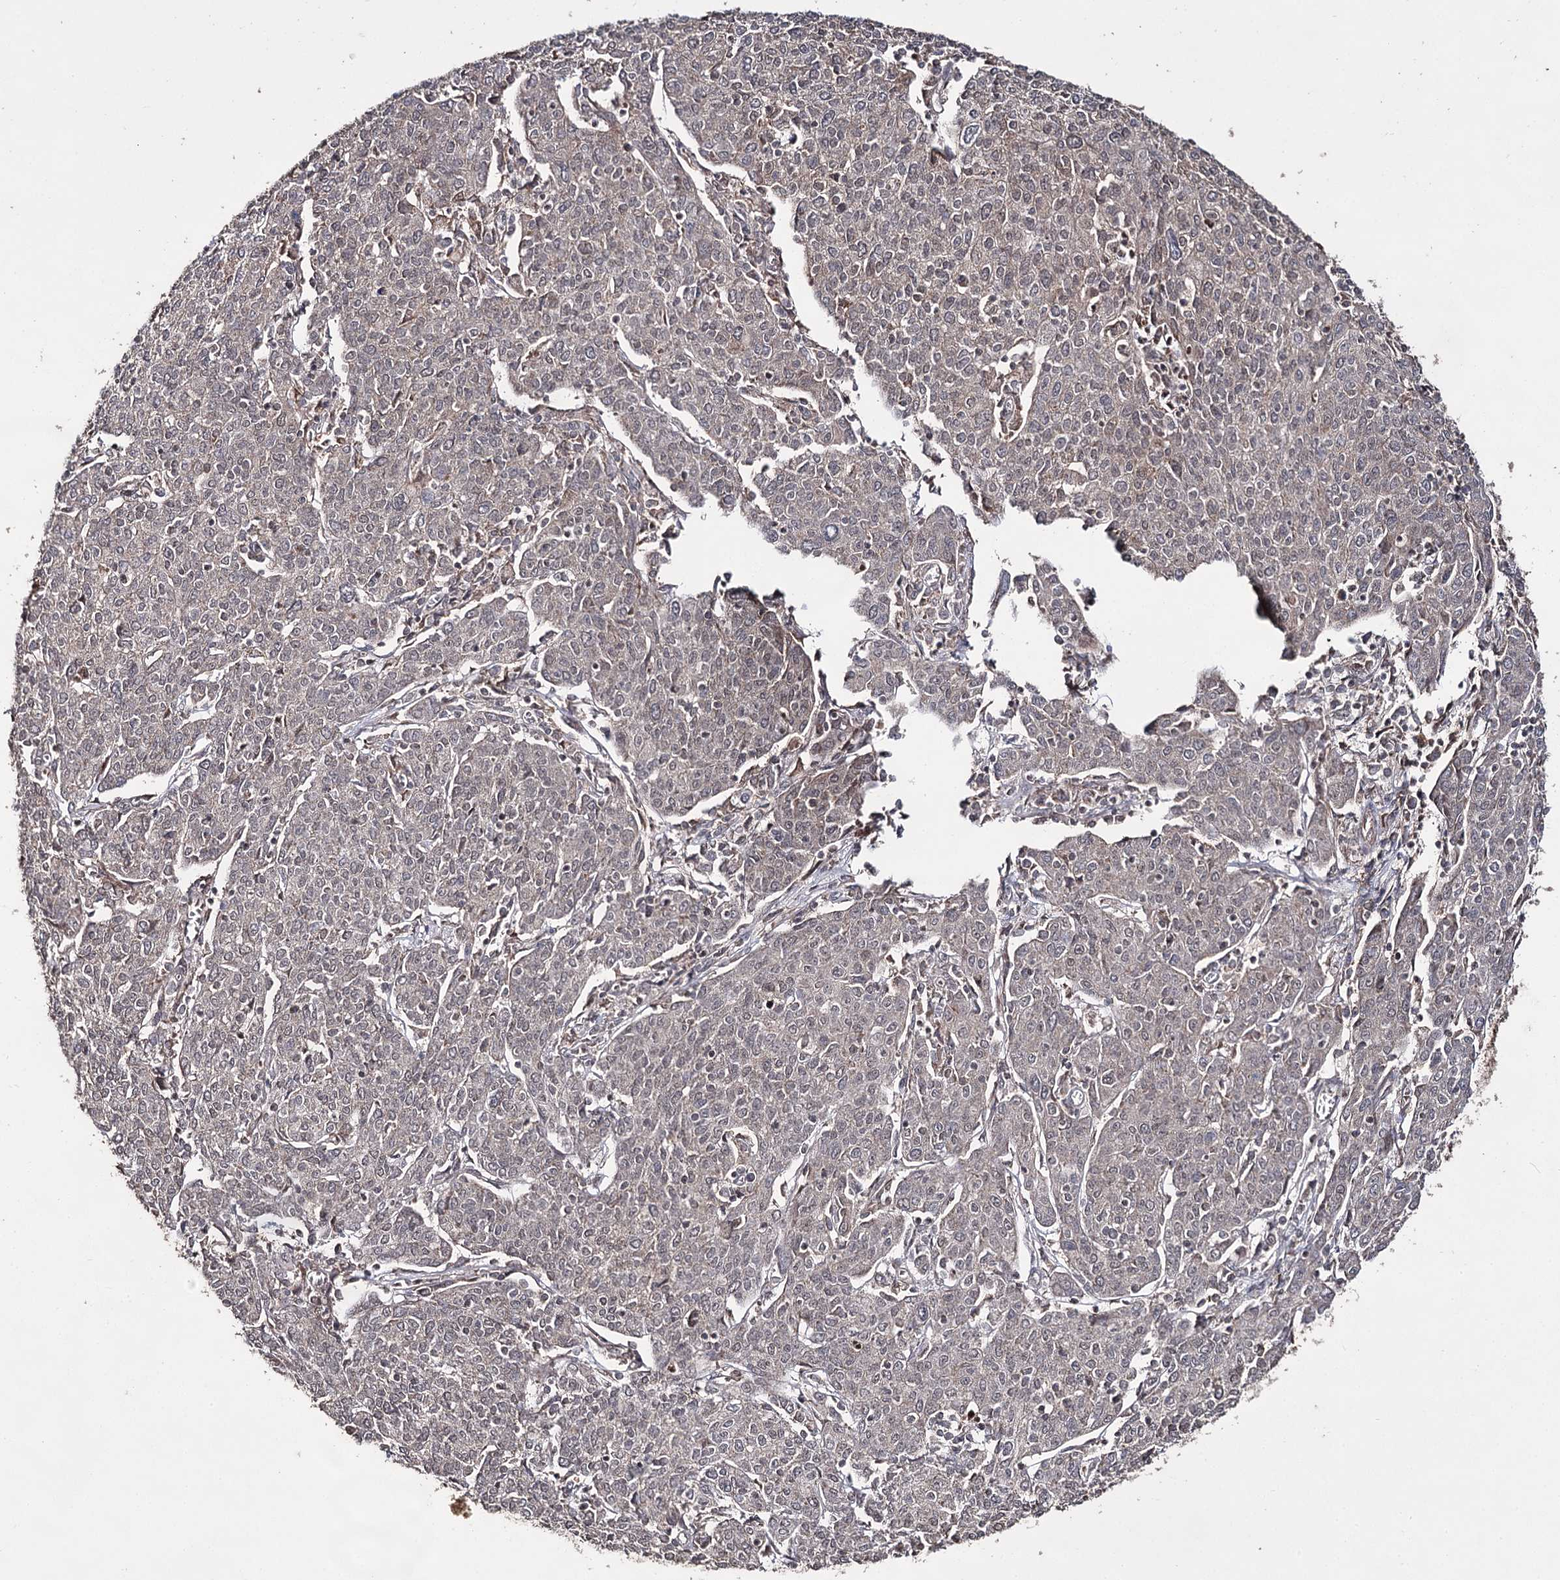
{"staining": {"intensity": "weak", "quantity": "<25%", "location": "nuclear"}, "tissue": "cervical cancer", "cell_type": "Tumor cells", "image_type": "cancer", "snomed": [{"axis": "morphology", "description": "Squamous cell carcinoma, NOS"}, {"axis": "topography", "description": "Cervix"}], "caption": "Cervical cancer stained for a protein using immunohistochemistry reveals no staining tumor cells.", "gene": "ACTR6", "patient": {"sex": "female", "age": 67}}